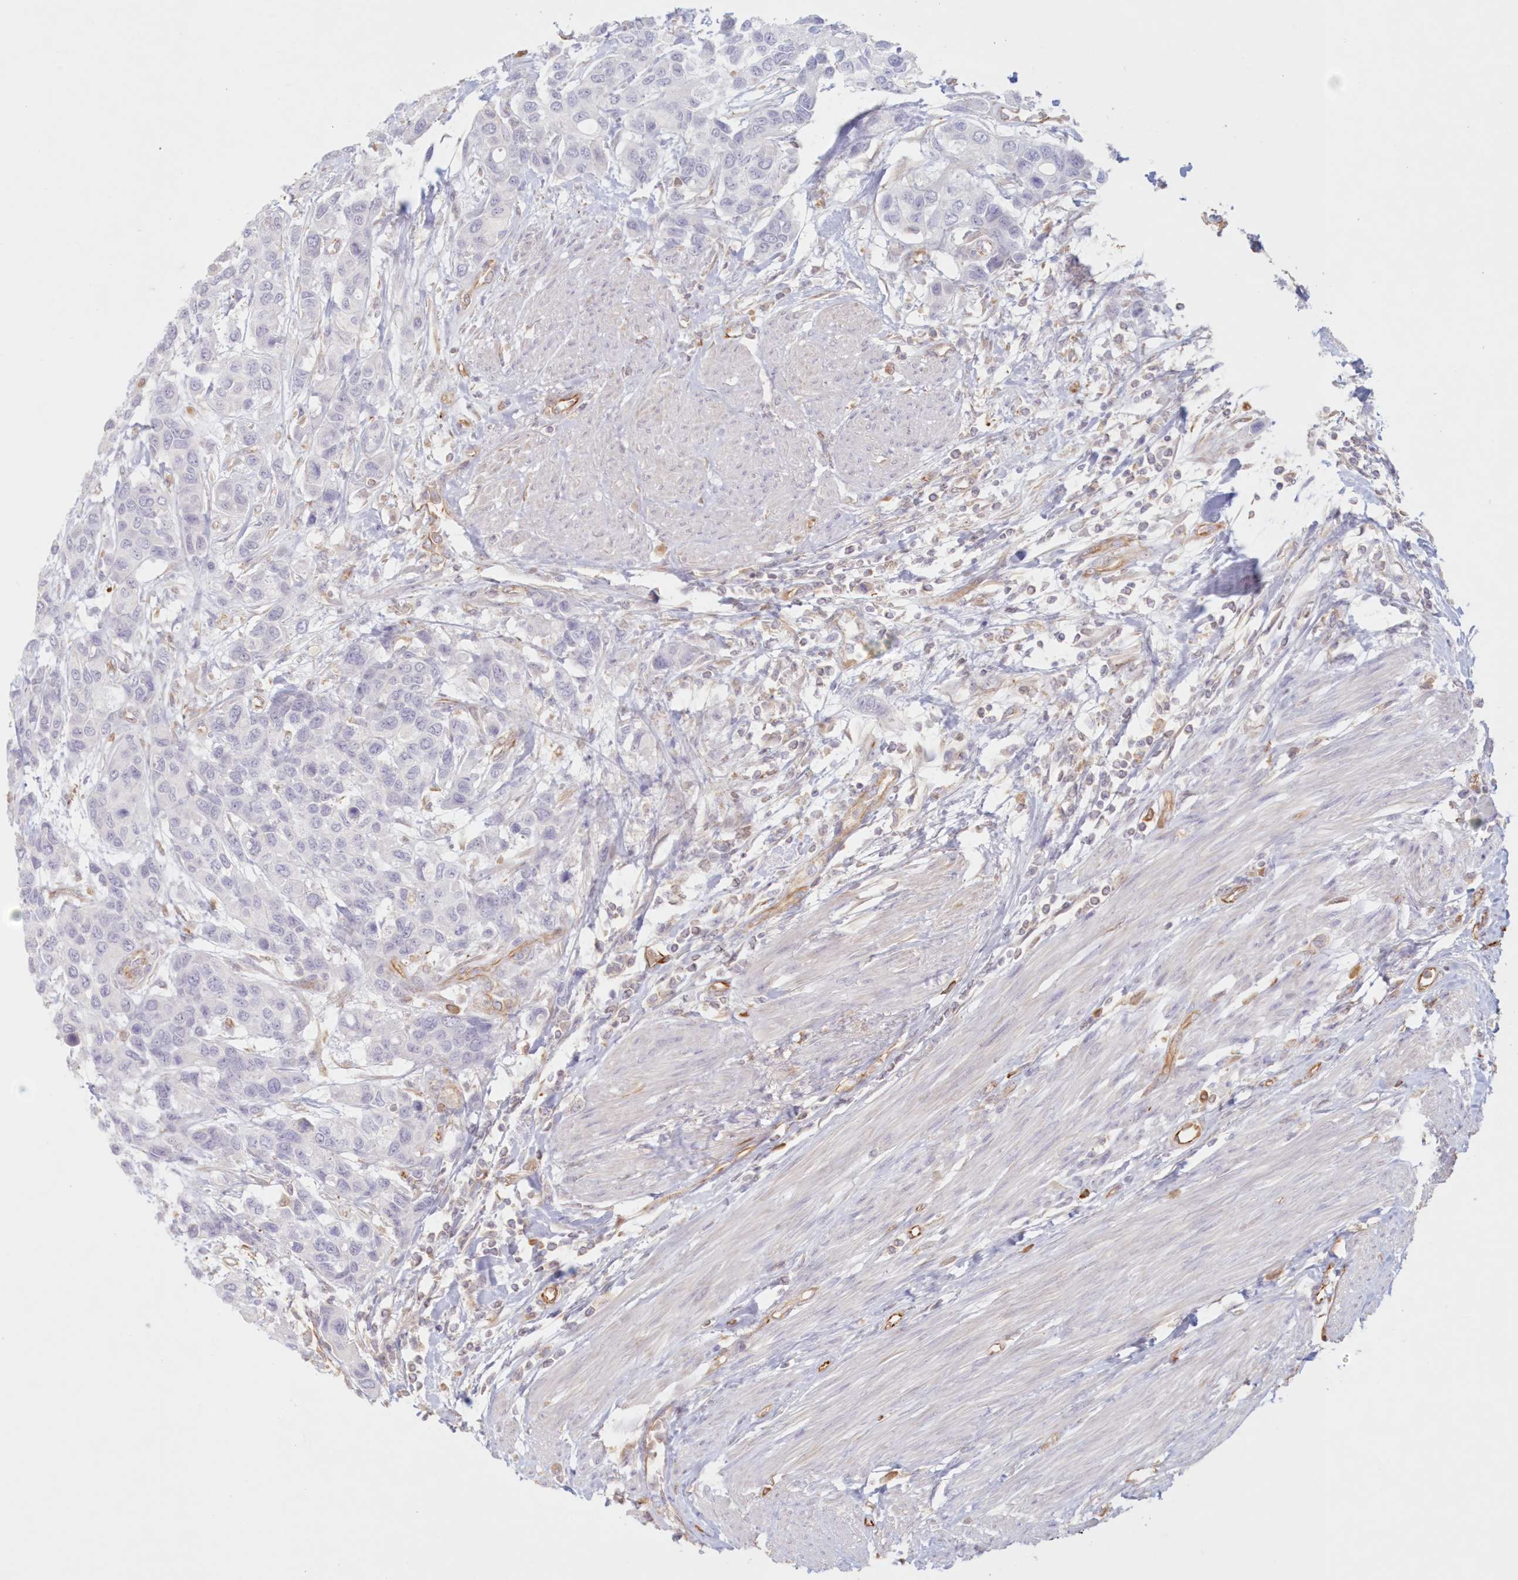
{"staining": {"intensity": "negative", "quantity": "none", "location": "none"}, "tissue": "urothelial cancer", "cell_type": "Tumor cells", "image_type": "cancer", "snomed": [{"axis": "morphology", "description": "Normal tissue, NOS"}, {"axis": "morphology", "description": "Urothelial carcinoma, High grade"}, {"axis": "topography", "description": "Vascular tissue"}, {"axis": "topography", "description": "Urinary bladder"}], "caption": "DAB immunohistochemical staining of high-grade urothelial carcinoma reveals no significant expression in tumor cells. Brightfield microscopy of immunohistochemistry stained with DAB (3,3'-diaminobenzidine) (brown) and hematoxylin (blue), captured at high magnification.", "gene": "DMRTB1", "patient": {"sex": "female", "age": 56}}